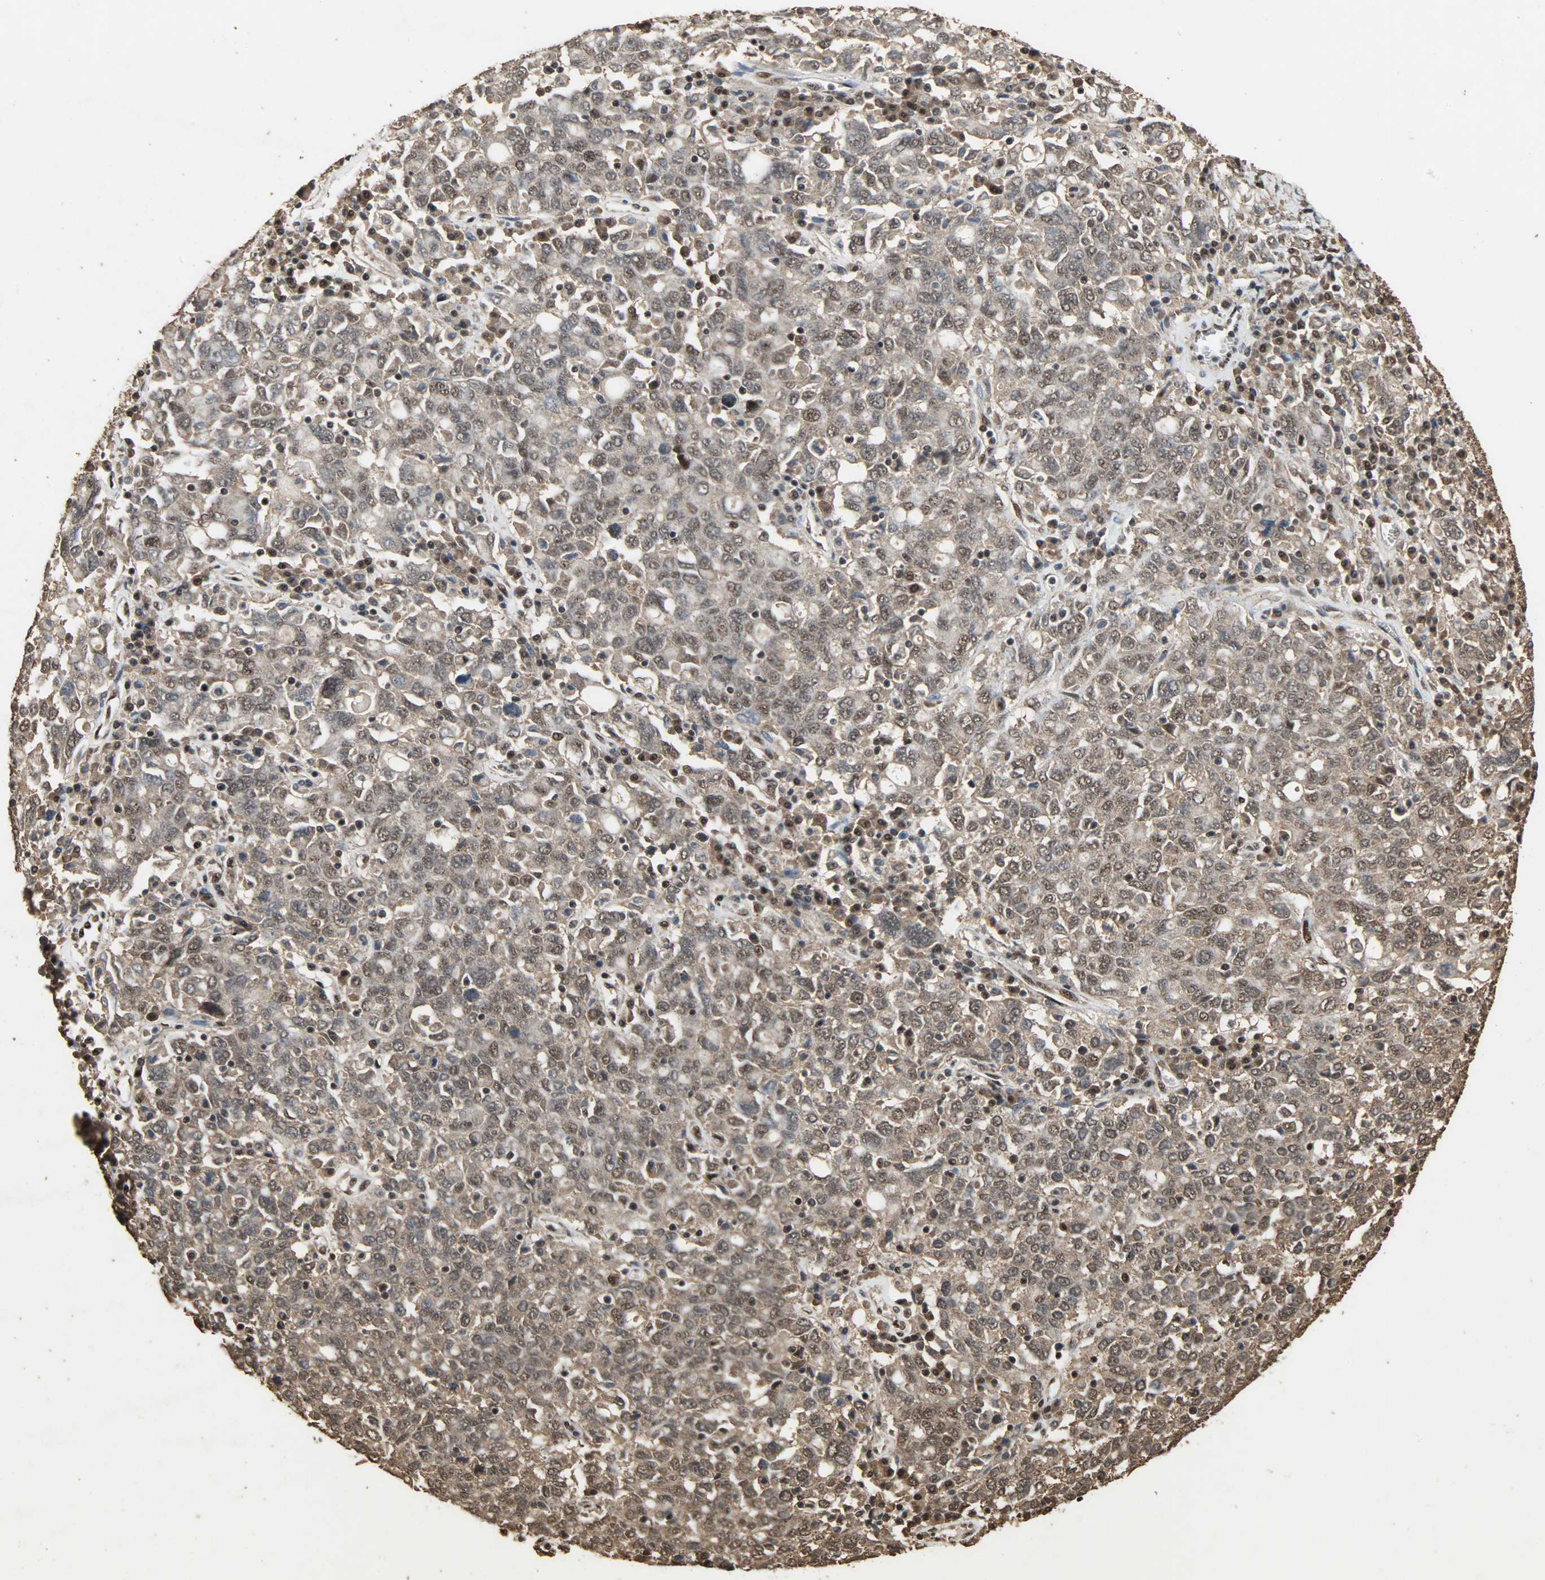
{"staining": {"intensity": "moderate", "quantity": ">75%", "location": "cytoplasmic/membranous,nuclear"}, "tissue": "ovarian cancer", "cell_type": "Tumor cells", "image_type": "cancer", "snomed": [{"axis": "morphology", "description": "Carcinoma, endometroid"}, {"axis": "topography", "description": "Ovary"}], "caption": "A brown stain shows moderate cytoplasmic/membranous and nuclear positivity of a protein in ovarian endometroid carcinoma tumor cells.", "gene": "CCNT2", "patient": {"sex": "female", "age": 62}}